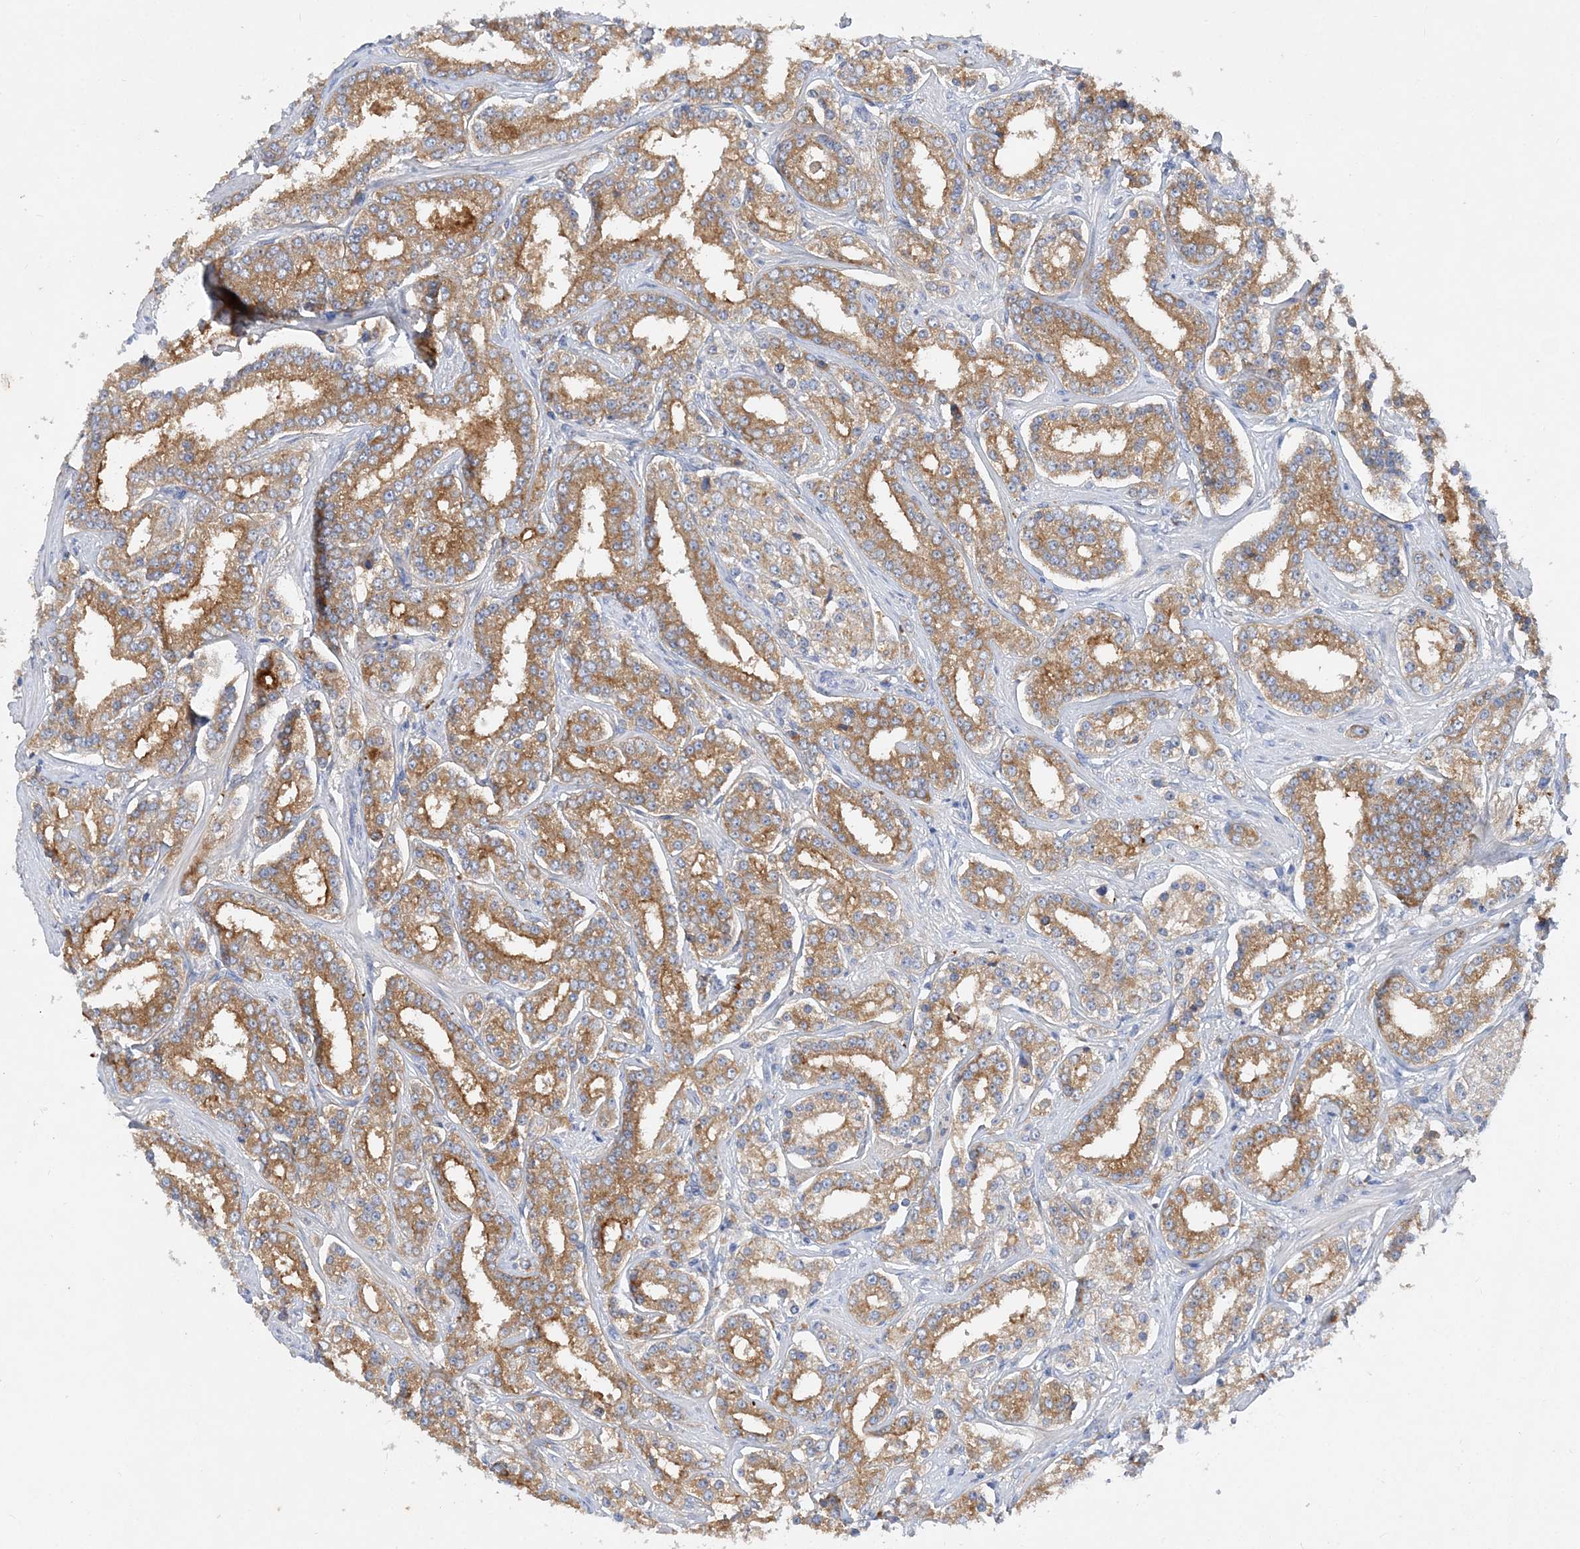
{"staining": {"intensity": "moderate", "quantity": ">75%", "location": "cytoplasmic/membranous"}, "tissue": "prostate cancer", "cell_type": "Tumor cells", "image_type": "cancer", "snomed": [{"axis": "morphology", "description": "Normal tissue, NOS"}, {"axis": "morphology", "description": "Adenocarcinoma, High grade"}, {"axis": "topography", "description": "Prostate"}], "caption": "DAB immunohistochemical staining of human prostate adenocarcinoma (high-grade) demonstrates moderate cytoplasmic/membranous protein positivity in about >75% of tumor cells. The staining was performed using DAB (3,3'-diaminobenzidine), with brown indicating positive protein expression. Nuclei are stained blue with hematoxylin.", "gene": "GRINA", "patient": {"sex": "male", "age": 83}}